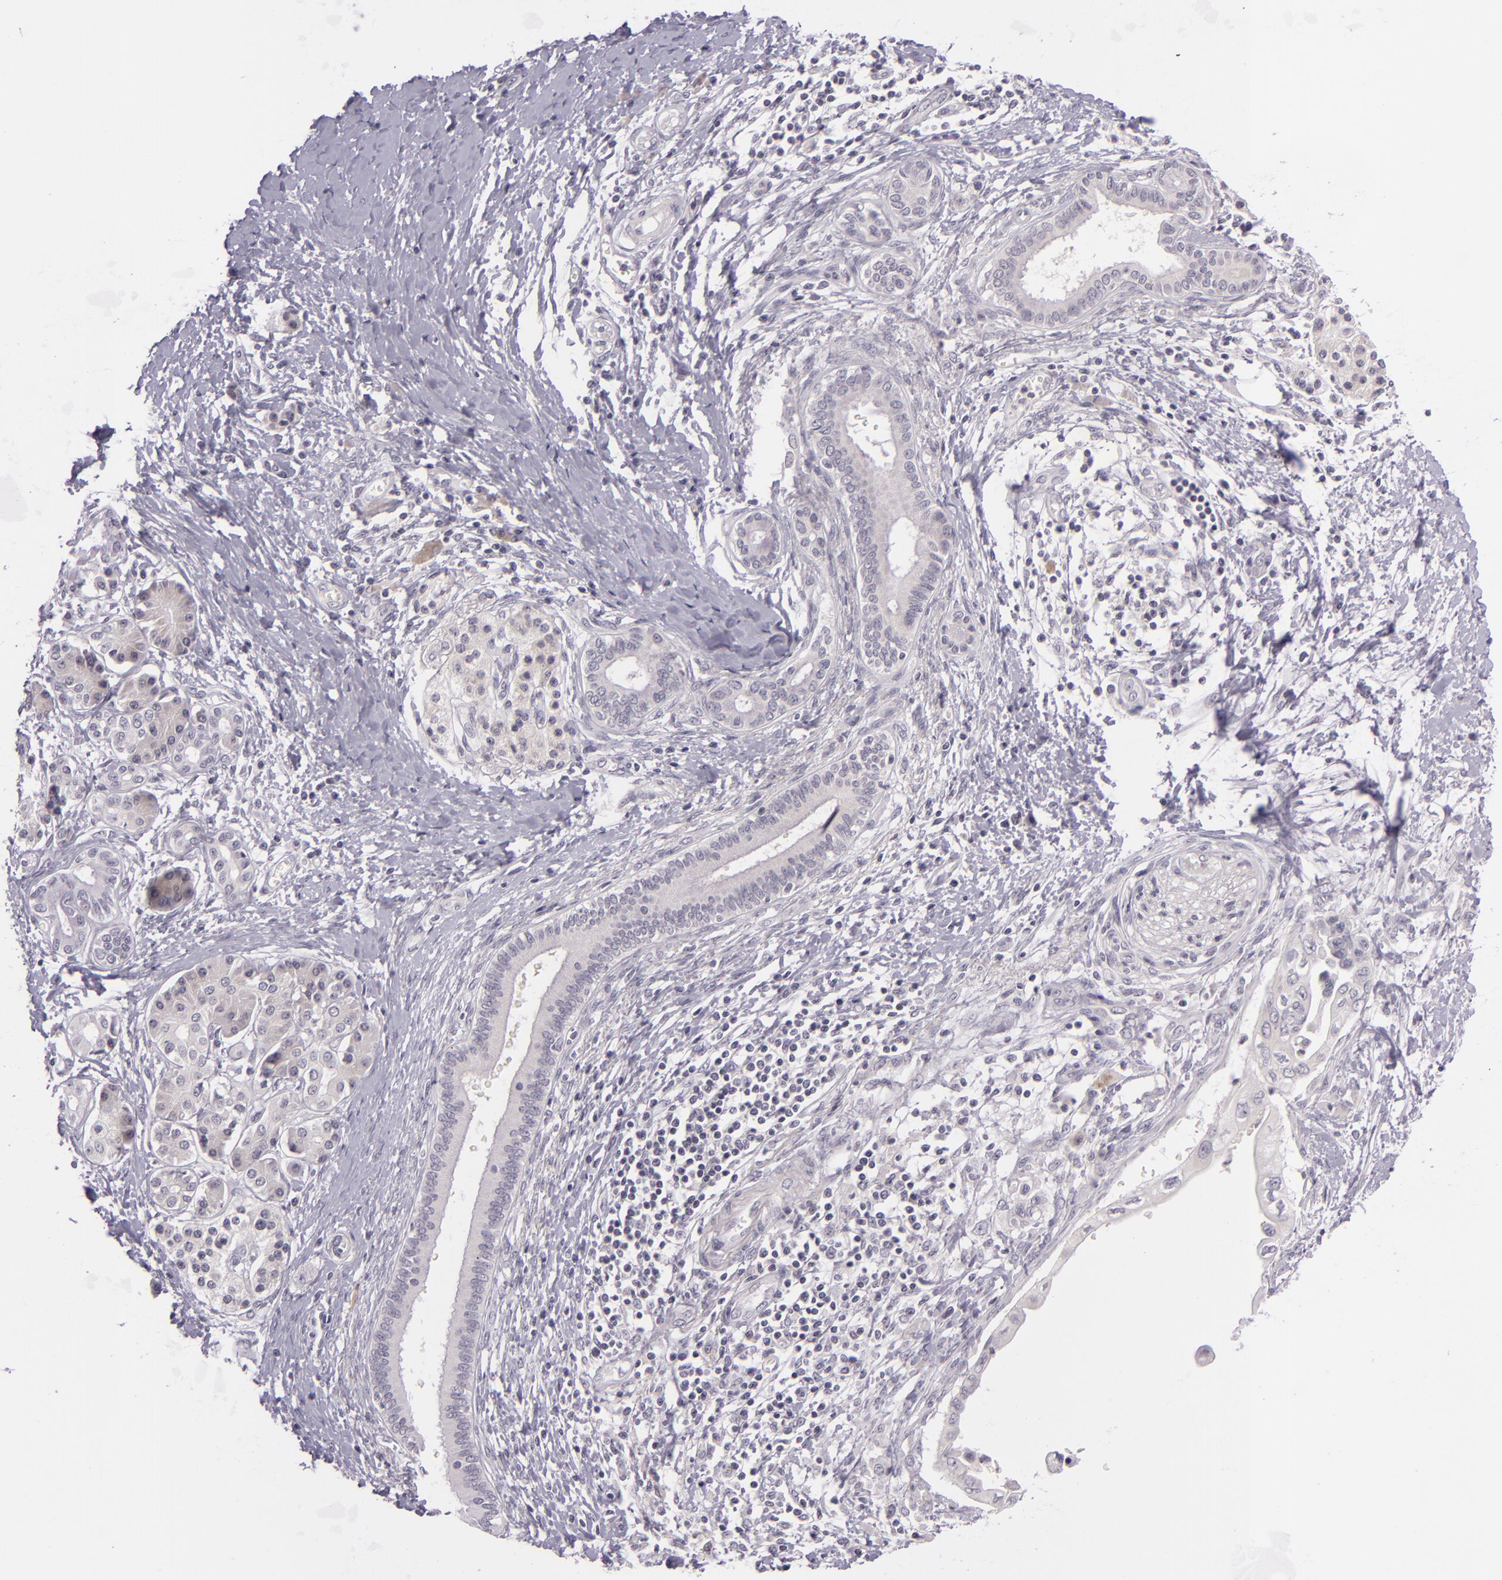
{"staining": {"intensity": "negative", "quantity": "none", "location": "none"}, "tissue": "pancreatic cancer", "cell_type": "Tumor cells", "image_type": "cancer", "snomed": [{"axis": "morphology", "description": "Adenocarcinoma, NOS"}, {"axis": "topography", "description": "Pancreas"}], "caption": "Pancreatic adenocarcinoma was stained to show a protein in brown. There is no significant expression in tumor cells. (IHC, brightfield microscopy, high magnification).", "gene": "DAG1", "patient": {"sex": "female", "age": 66}}